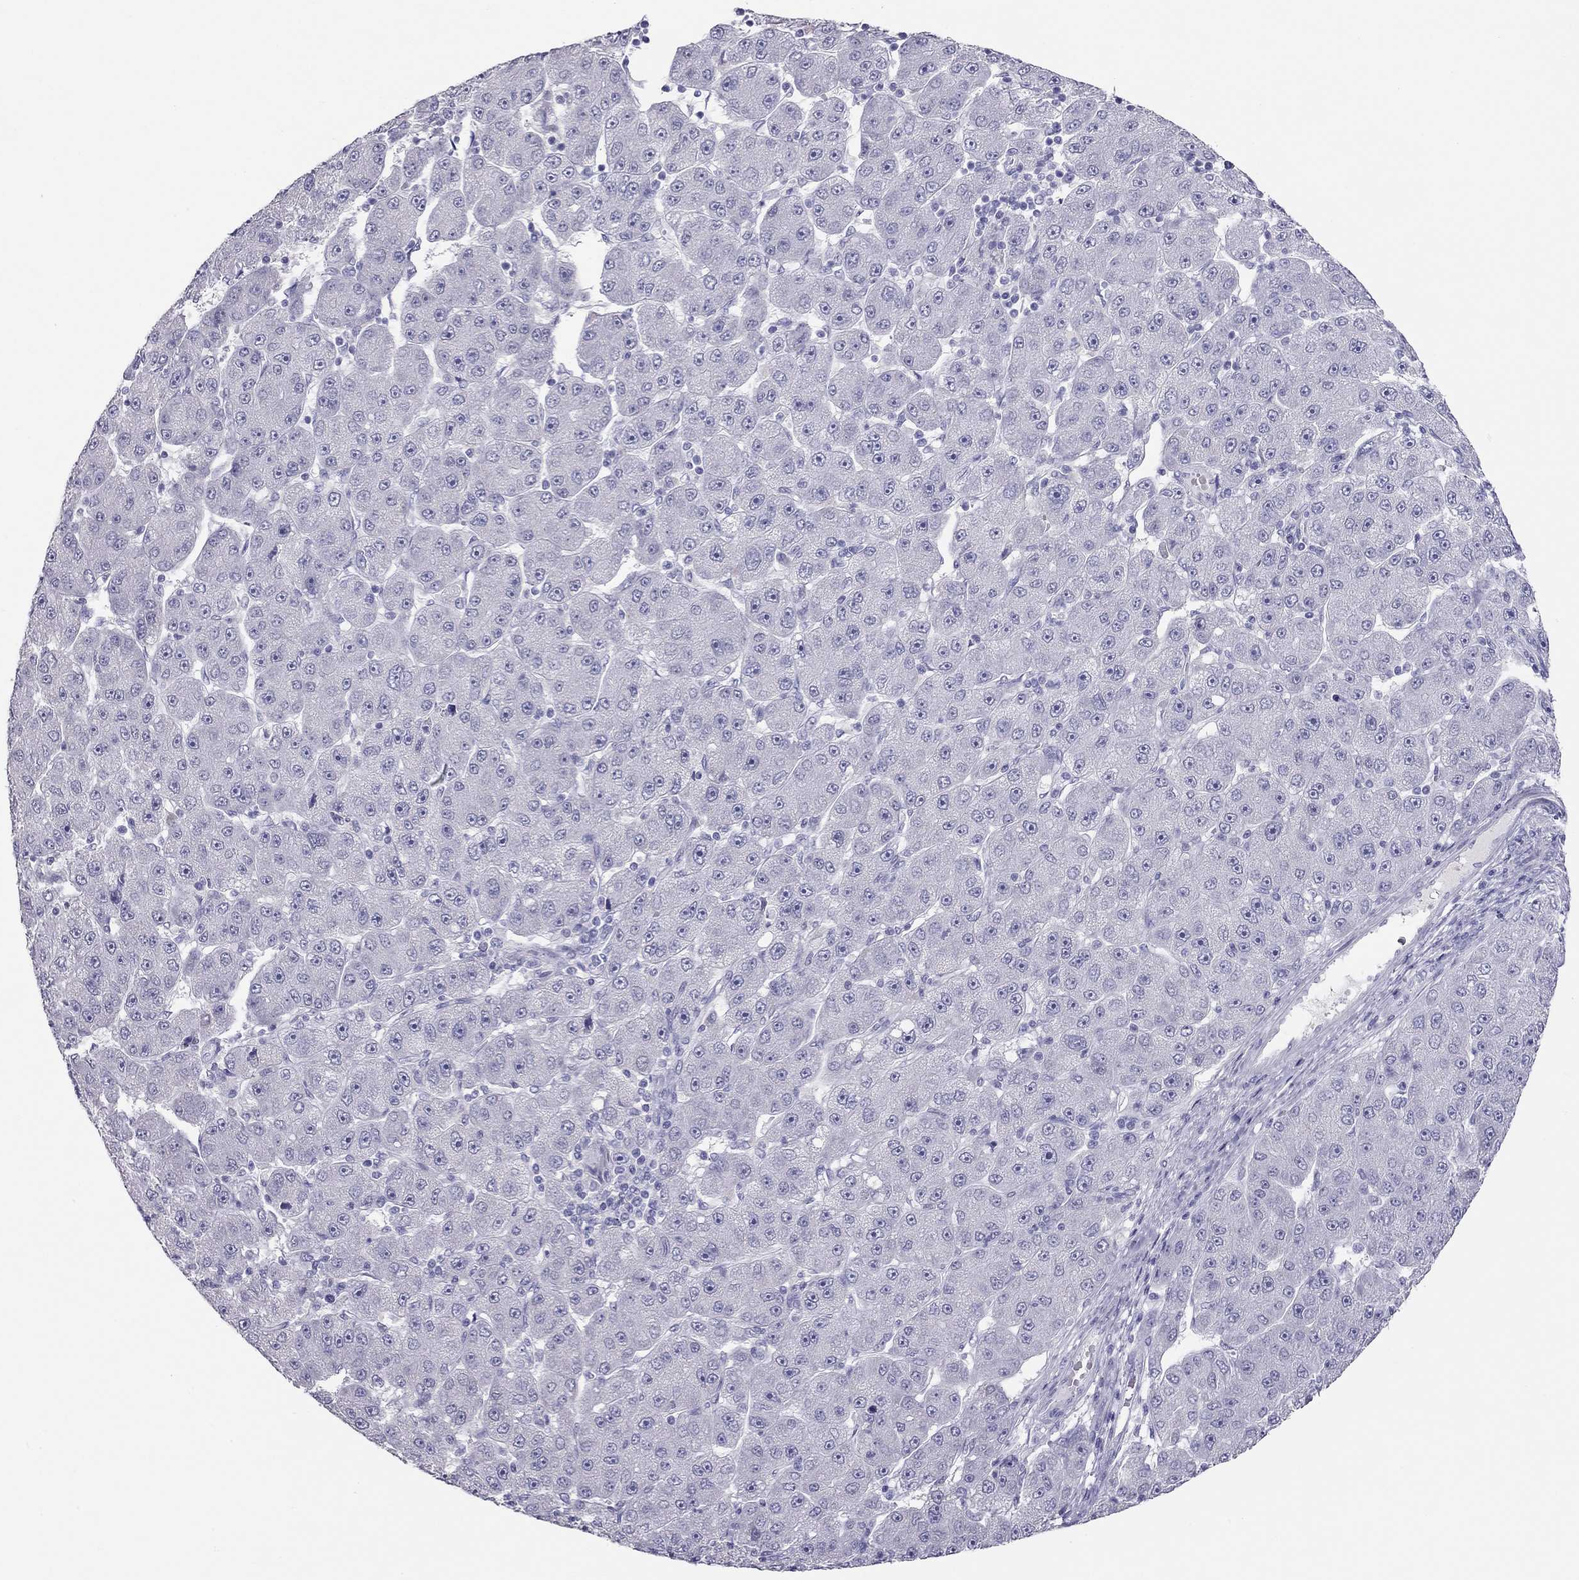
{"staining": {"intensity": "negative", "quantity": "none", "location": "none"}, "tissue": "liver cancer", "cell_type": "Tumor cells", "image_type": "cancer", "snomed": [{"axis": "morphology", "description": "Carcinoma, Hepatocellular, NOS"}, {"axis": "topography", "description": "Liver"}], "caption": "Liver cancer was stained to show a protein in brown. There is no significant positivity in tumor cells. (DAB immunohistochemistry (IHC) with hematoxylin counter stain).", "gene": "KCNV2", "patient": {"sex": "male", "age": 67}}